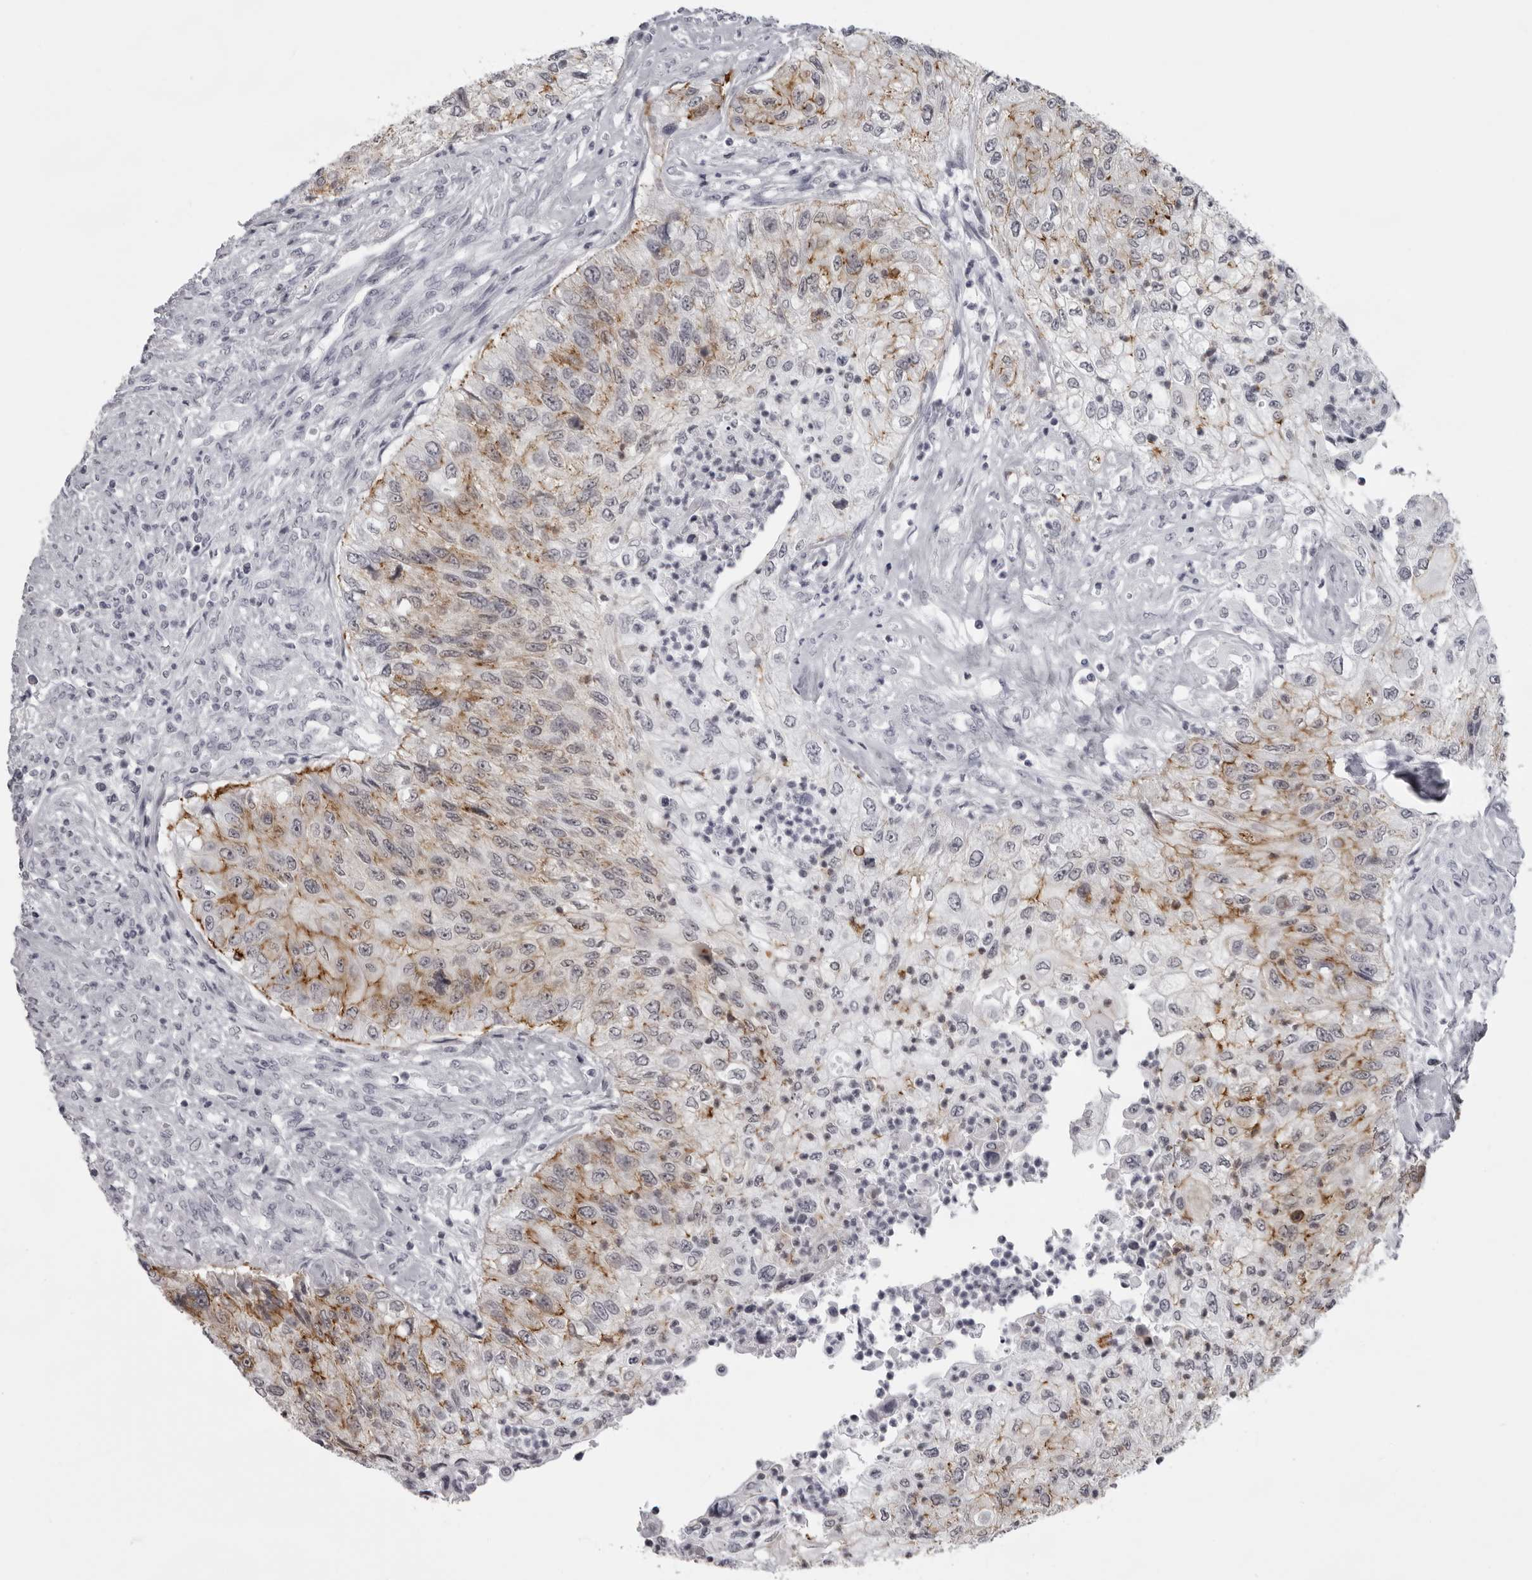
{"staining": {"intensity": "moderate", "quantity": ">75%", "location": "cytoplasmic/membranous"}, "tissue": "urothelial cancer", "cell_type": "Tumor cells", "image_type": "cancer", "snomed": [{"axis": "morphology", "description": "Urothelial carcinoma, High grade"}, {"axis": "topography", "description": "Urinary bladder"}], "caption": "Brown immunohistochemical staining in human urothelial cancer displays moderate cytoplasmic/membranous staining in about >75% of tumor cells. (DAB IHC, brown staining for protein, blue staining for nuclei).", "gene": "NUDT18", "patient": {"sex": "female", "age": 60}}